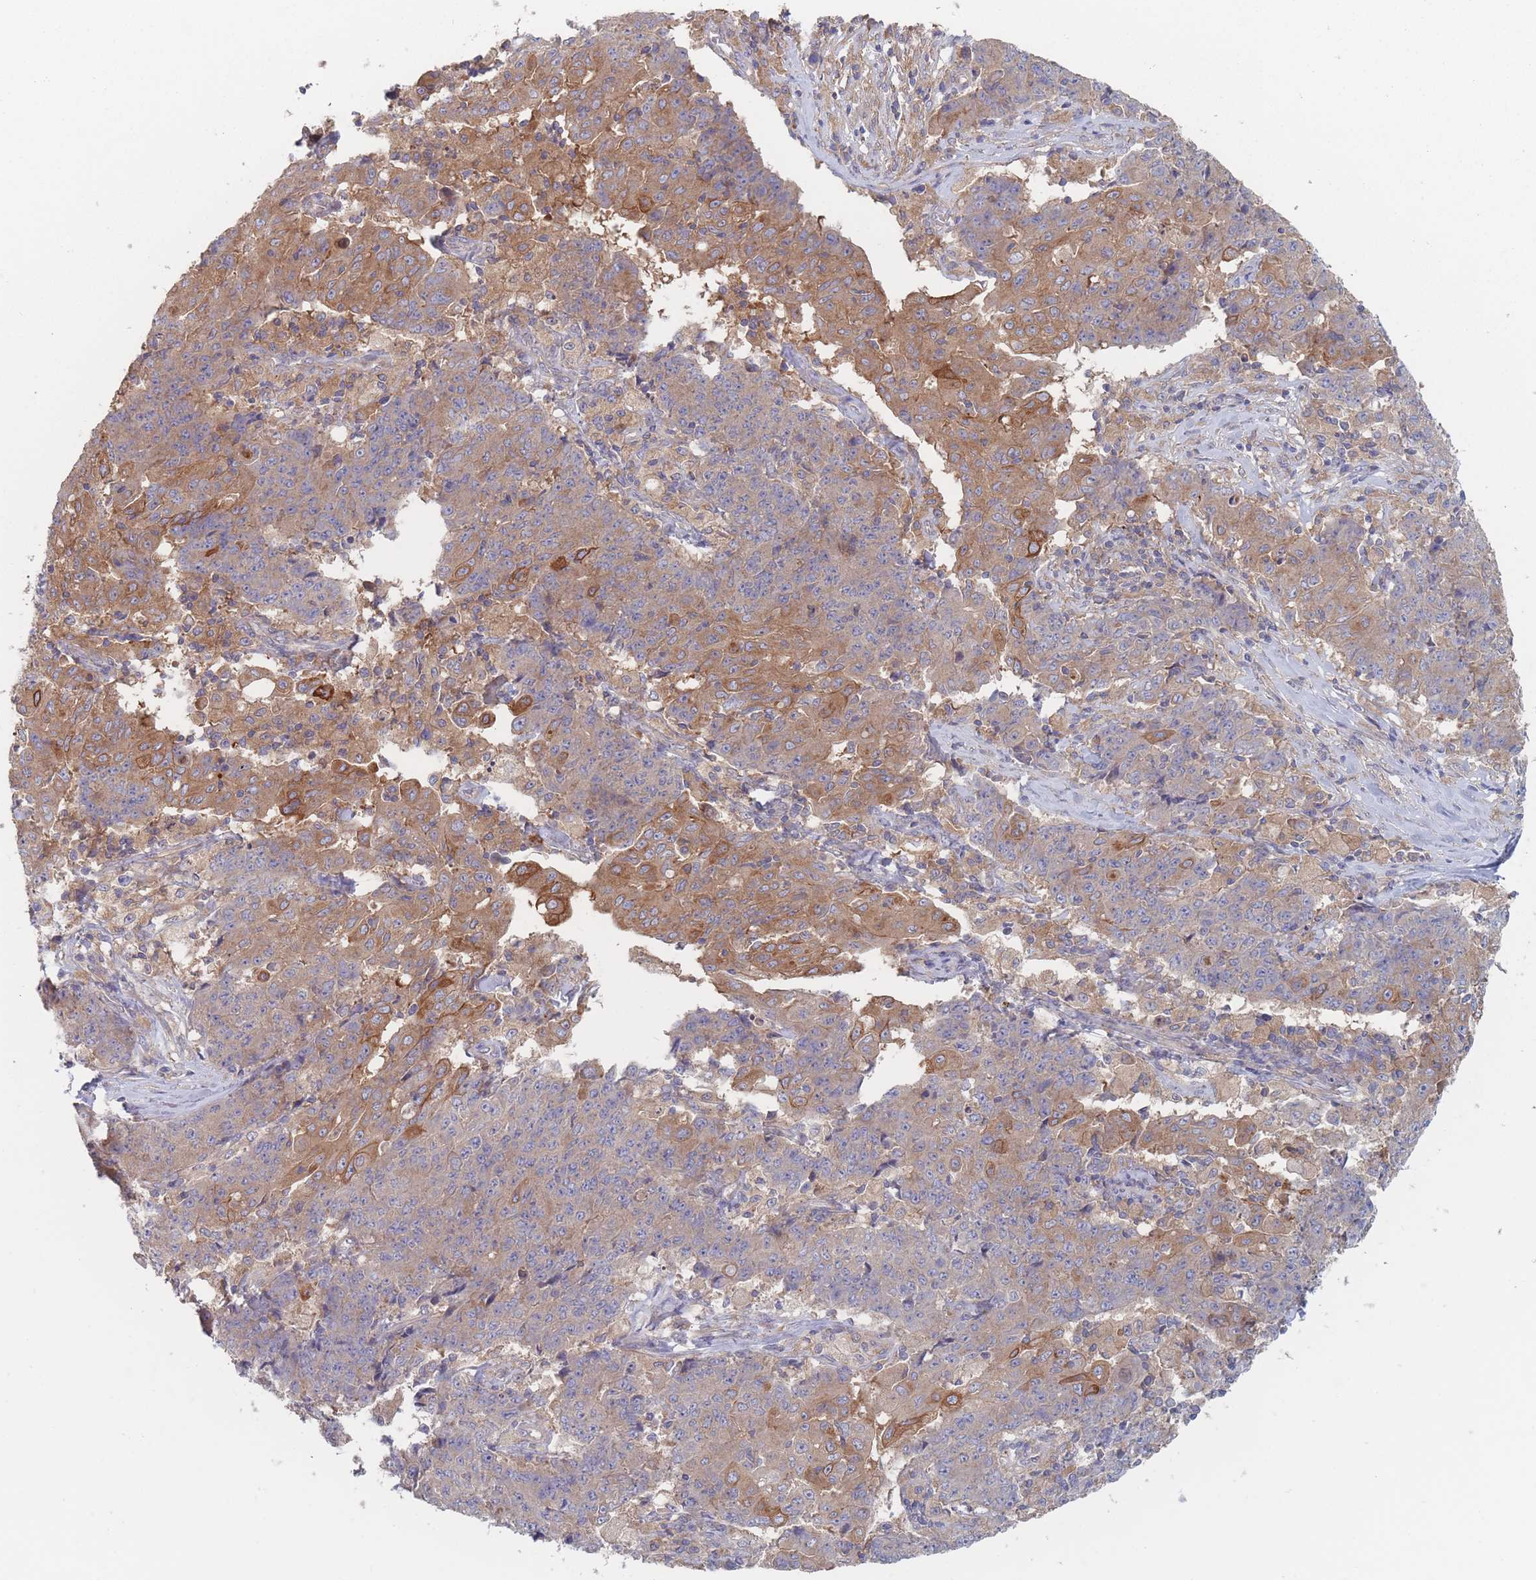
{"staining": {"intensity": "moderate", "quantity": "25%-75%", "location": "cytoplasmic/membranous"}, "tissue": "ovarian cancer", "cell_type": "Tumor cells", "image_type": "cancer", "snomed": [{"axis": "morphology", "description": "Carcinoma, endometroid"}, {"axis": "topography", "description": "Ovary"}], "caption": "Human ovarian cancer stained with a protein marker shows moderate staining in tumor cells.", "gene": "EFCC1", "patient": {"sex": "female", "age": 42}}